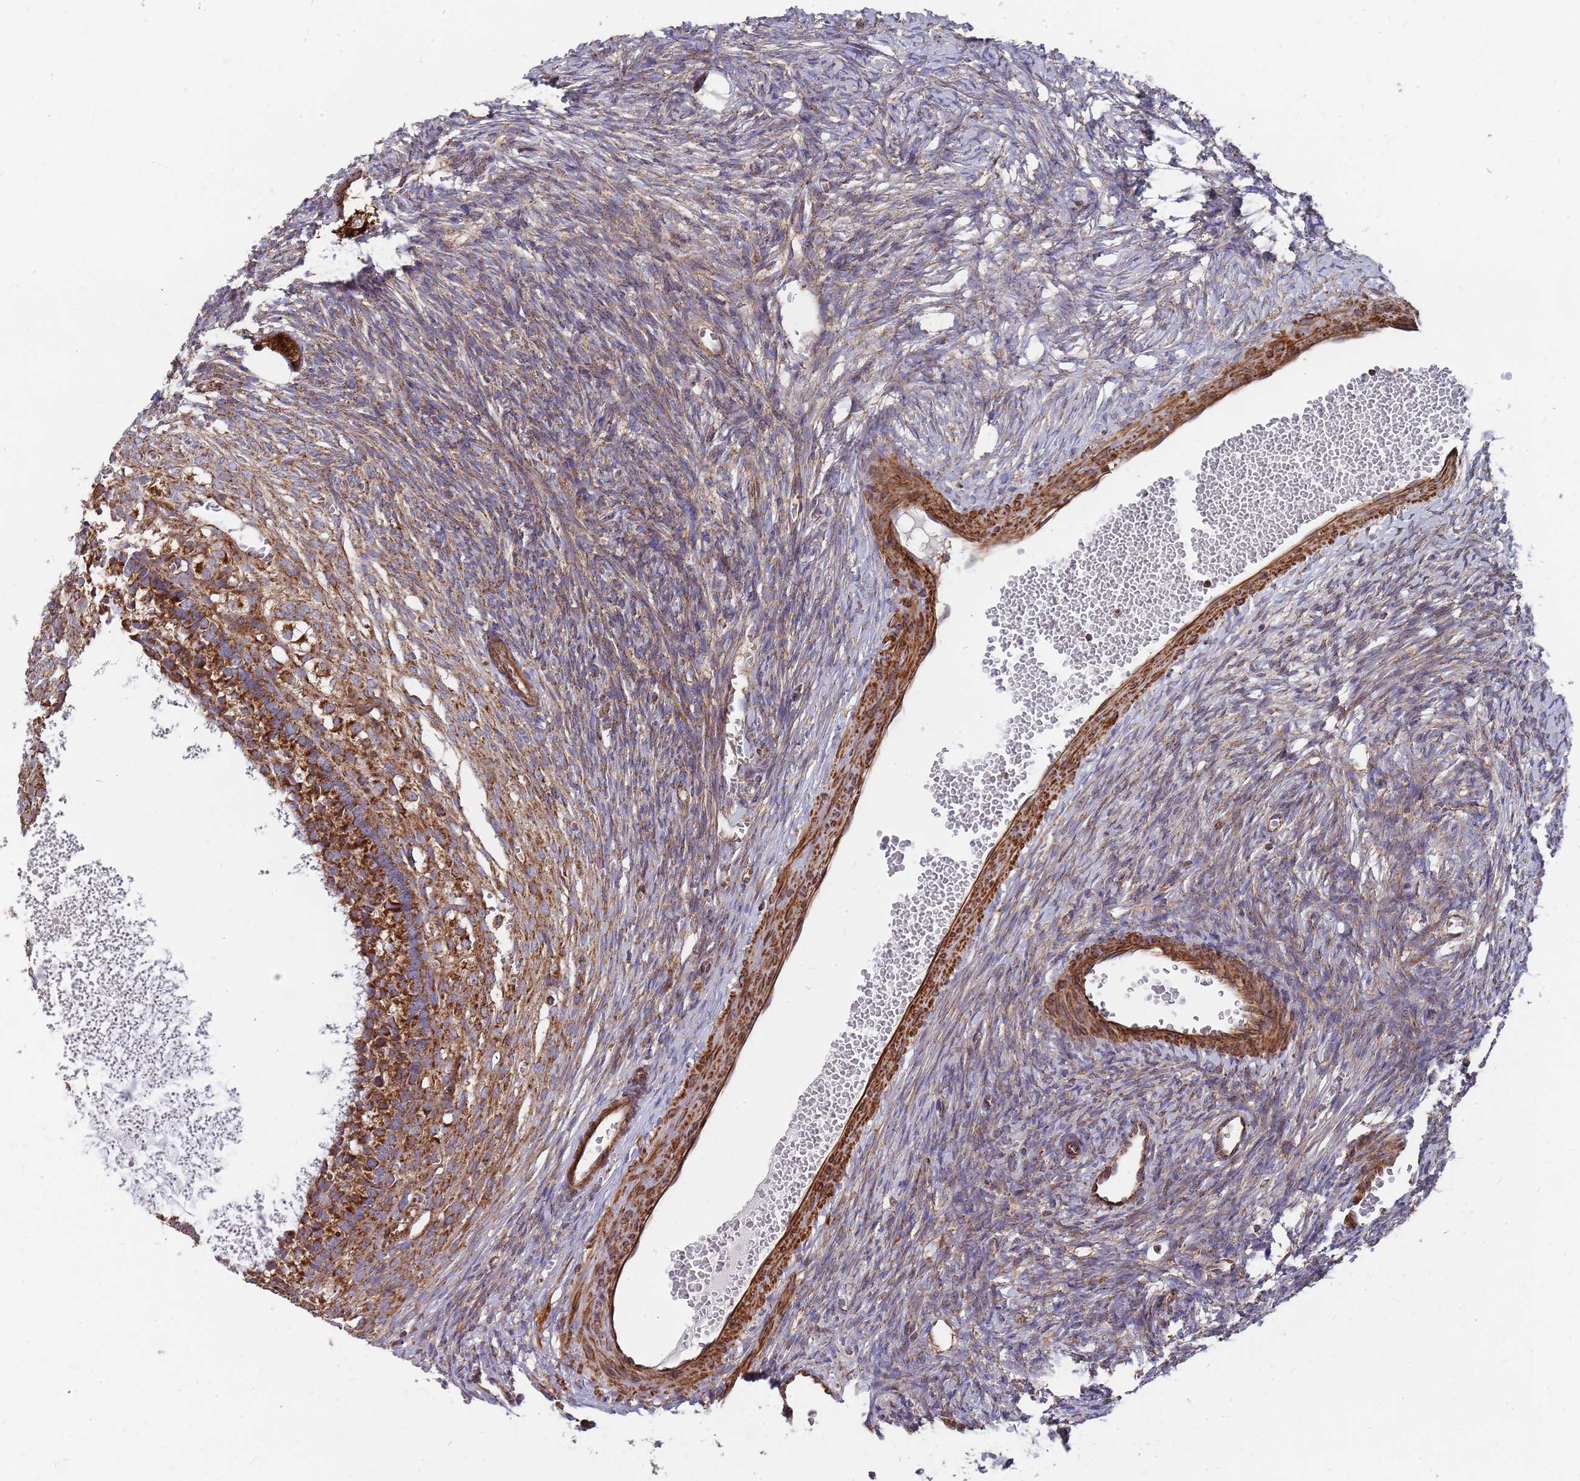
{"staining": {"intensity": "moderate", "quantity": ">75%", "location": "cytoplasmic/membranous"}, "tissue": "ovary", "cell_type": "Ovarian stroma cells", "image_type": "normal", "snomed": [{"axis": "morphology", "description": "Normal tissue, NOS"}, {"axis": "morphology", "description": "Developmental malformation"}, {"axis": "topography", "description": "Ovary"}], "caption": "DAB immunohistochemical staining of normal human ovary shows moderate cytoplasmic/membranous protein expression in about >75% of ovarian stroma cells.", "gene": "WDFY3", "patient": {"sex": "female", "age": 39}}